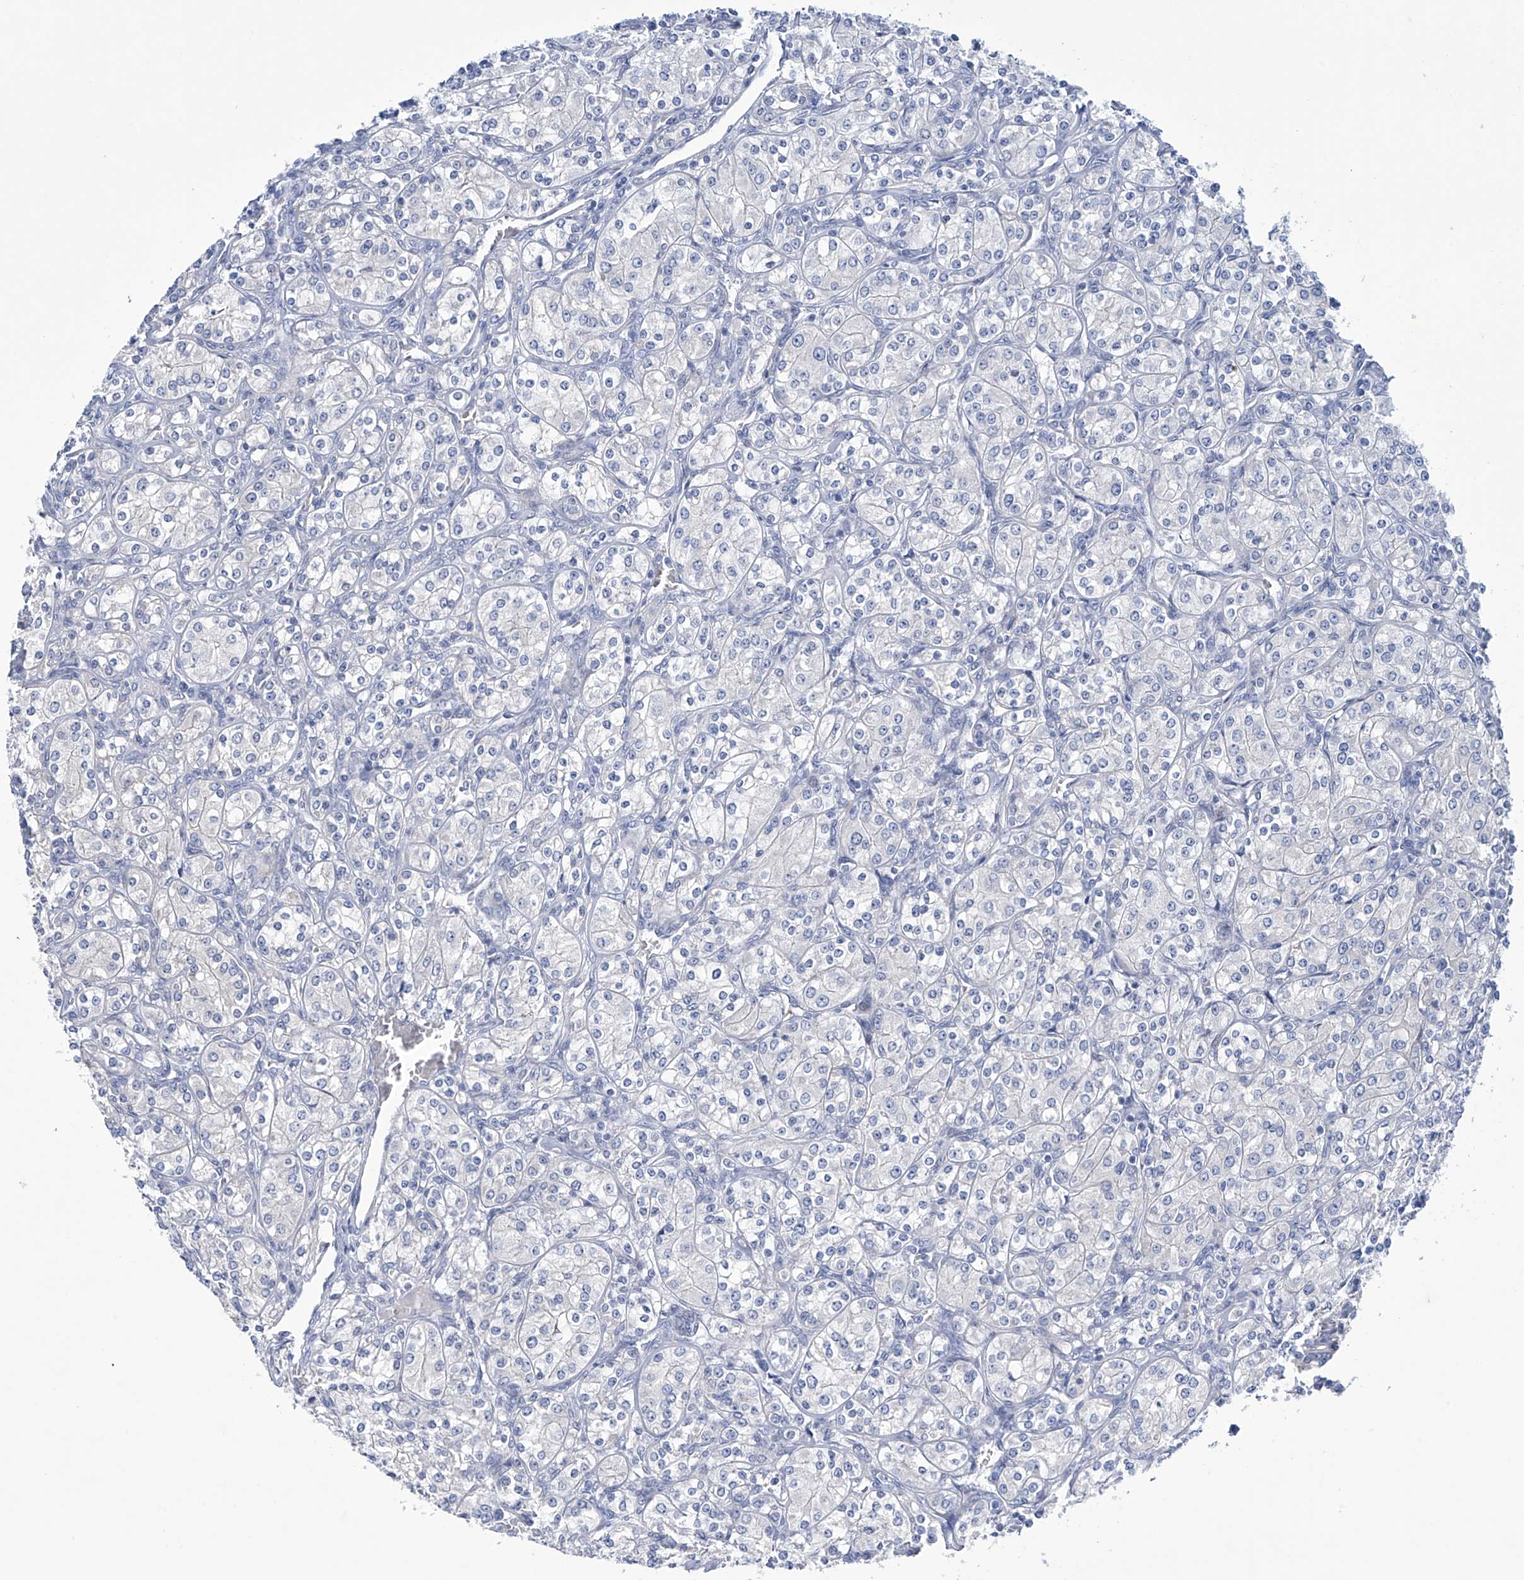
{"staining": {"intensity": "negative", "quantity": "none", "location": "none"}, "tissue": "renal cancer", "cell_type": "Tumor cells", "image_type": "cancer", "snomed": [{"axis": "morphology", "description": "Adenocarcinoma, NOS"}, {"axis": "topography", "description": "Kidney"}], "caption": "Renal cancer (adenocarcinoma) was stained to show a protein in brown. There is no significant positivity in tumor cells.", "gene": "TRIM60", "patient": {"sex": "male", "age": 77}}